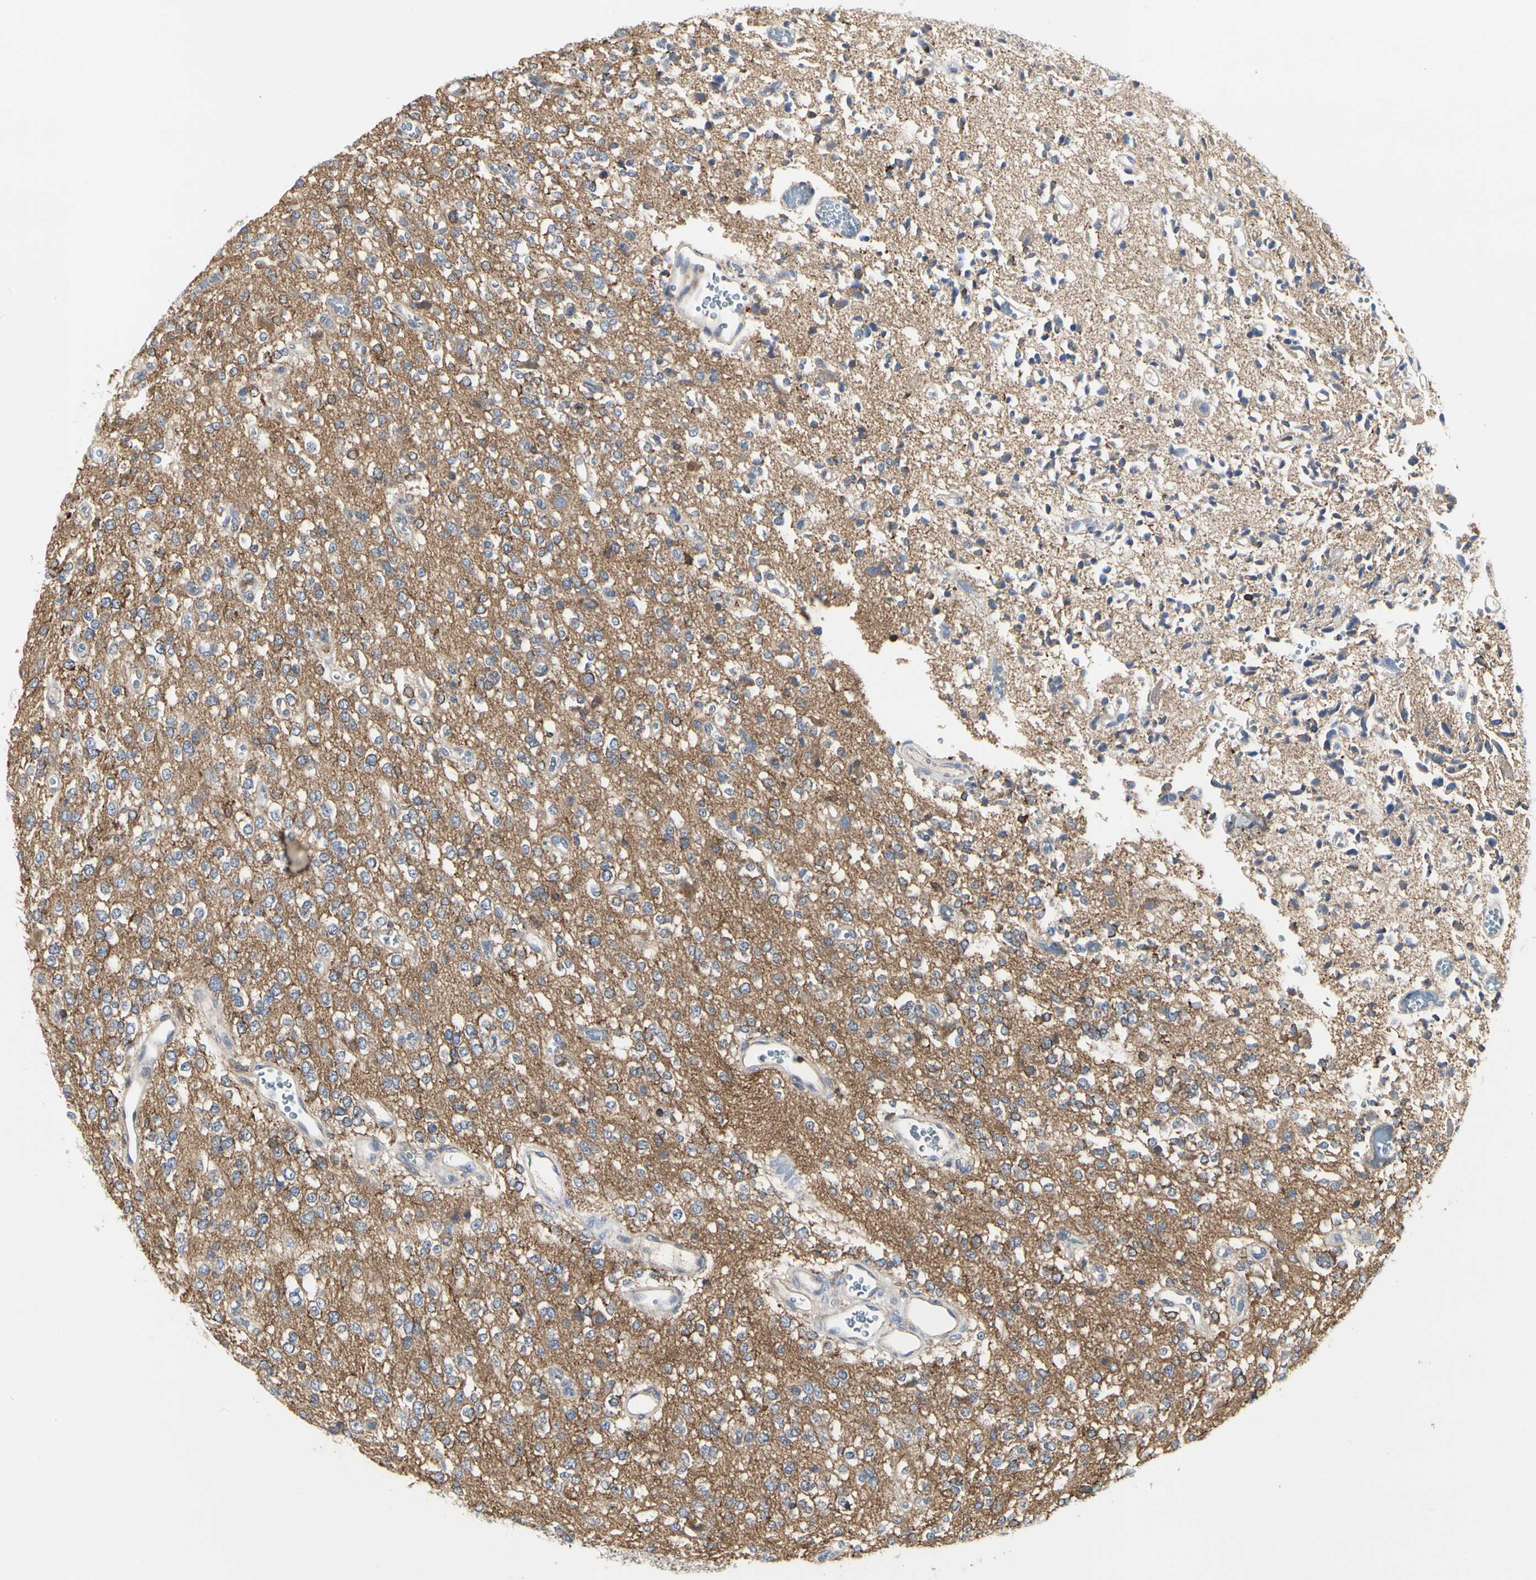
{"staining": {"intensity": "moderate", "quantity": ">75%", "location": "cytoplasmic/membranous"}, "tissue": "glioma", "cell_type": "Tumor cells", "image_type": "cancer", "snomed": [{"axis": "morphology", "description": "Glioma, malignant, Low grade"}, {"axis": "topography", "description": "Brain"}], "caption": "About >75% of tumor cells in human glioma reveal moderate cytoplasmic/membranous protein positivity as visualized by brown immunohistochemical staining.", "gene": "NAPG", "patient": {"sex": "male", "age": 38}}